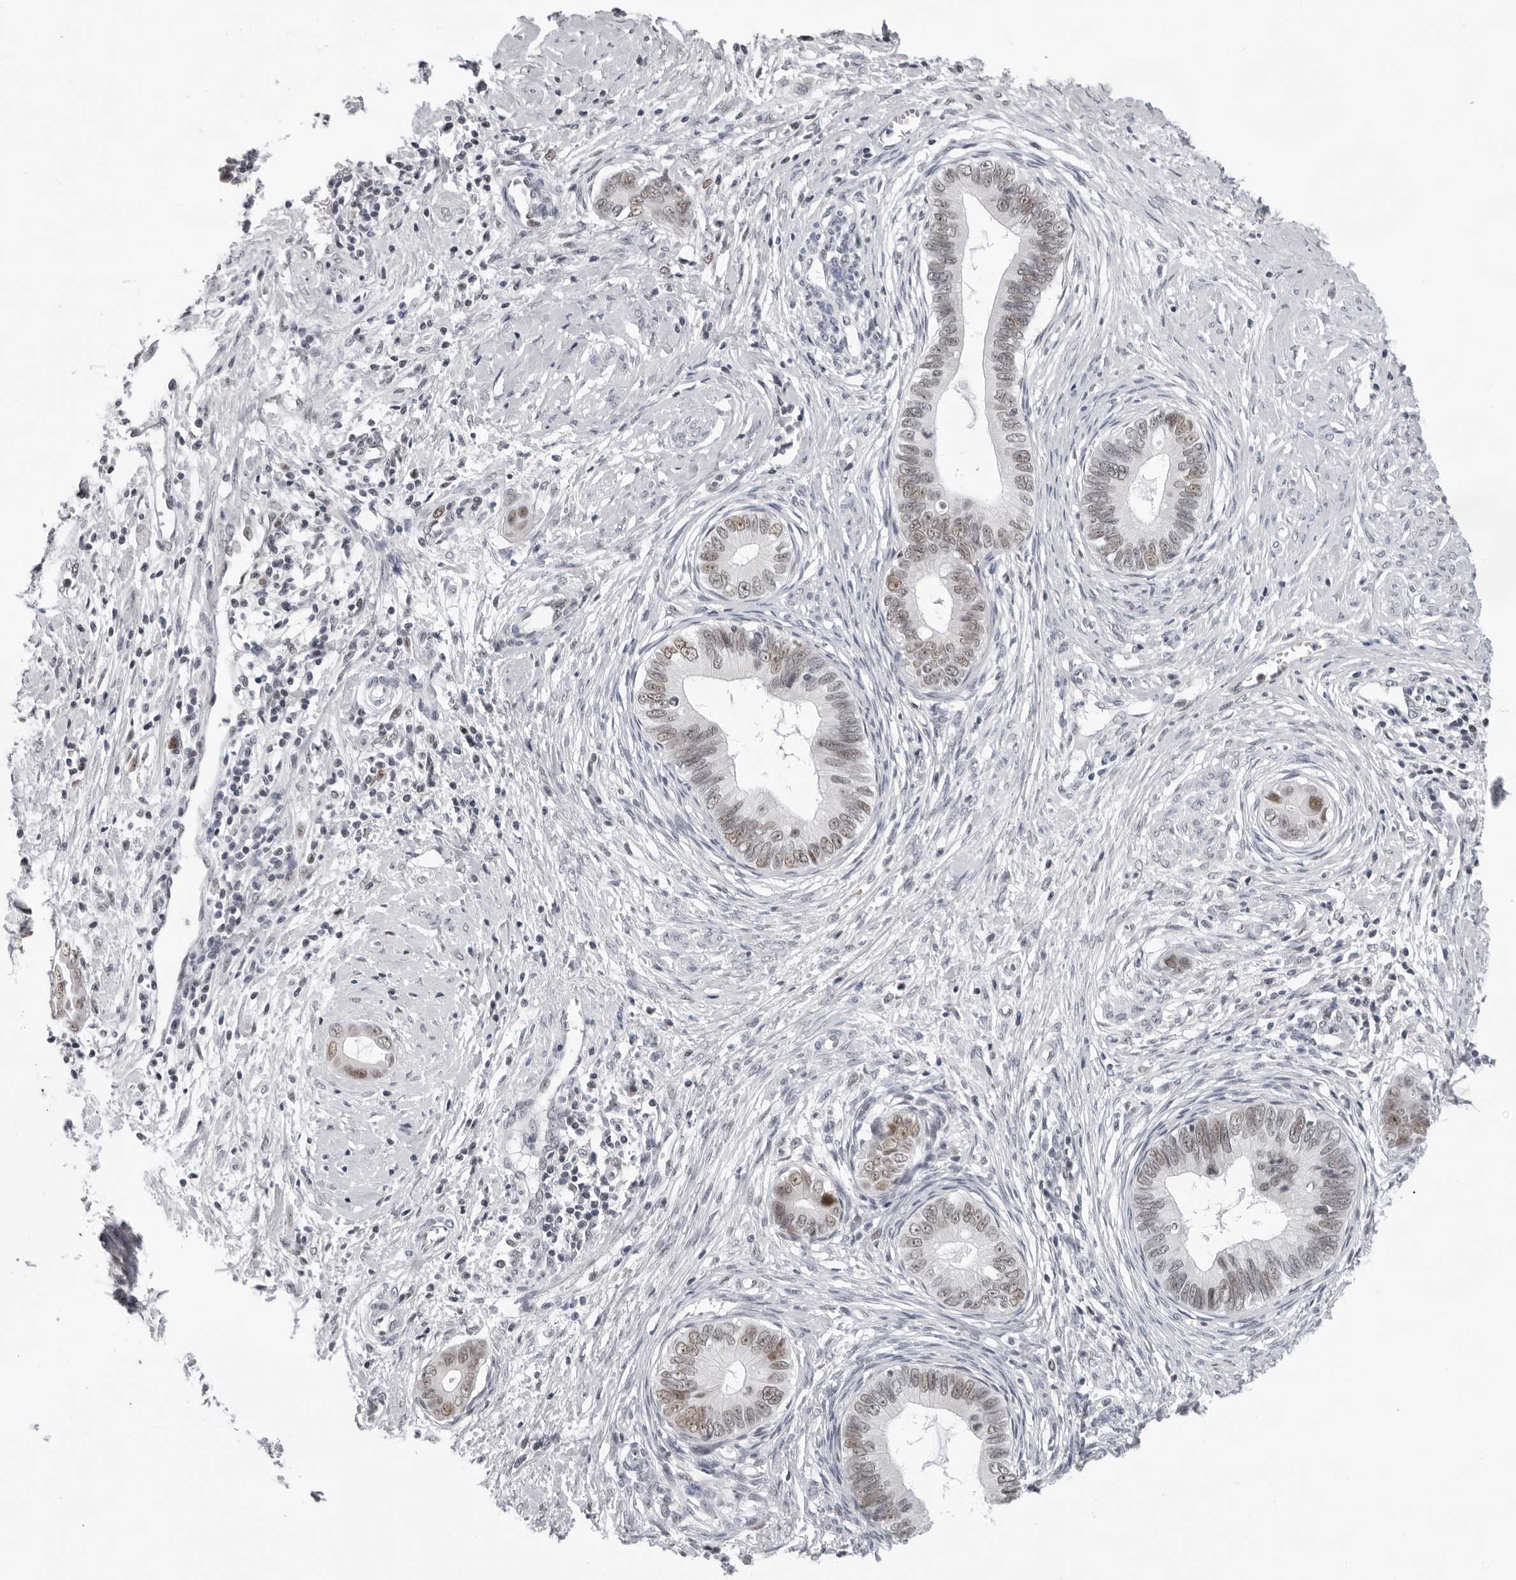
{"staining": {"intensity": "weak", "quantity": ">75%", "location": "nuclear"}, "tissue": "cervical cancer", "cell_type": "Tumor cells", "image_type": "cancer", "snomed": [{"axis": "morphology", "description": "Adenocarcinoma, NOS"}, {"axis": "topography", "description": "Cervix"}], "caption": "Brown immunohistochemical staining in human cervical adenocarcinoma demonstrates weak nuclear positivity in about >75% of tumor cells.", "gene": "USP1", "patient": {"sex": "female", "age": 44}}